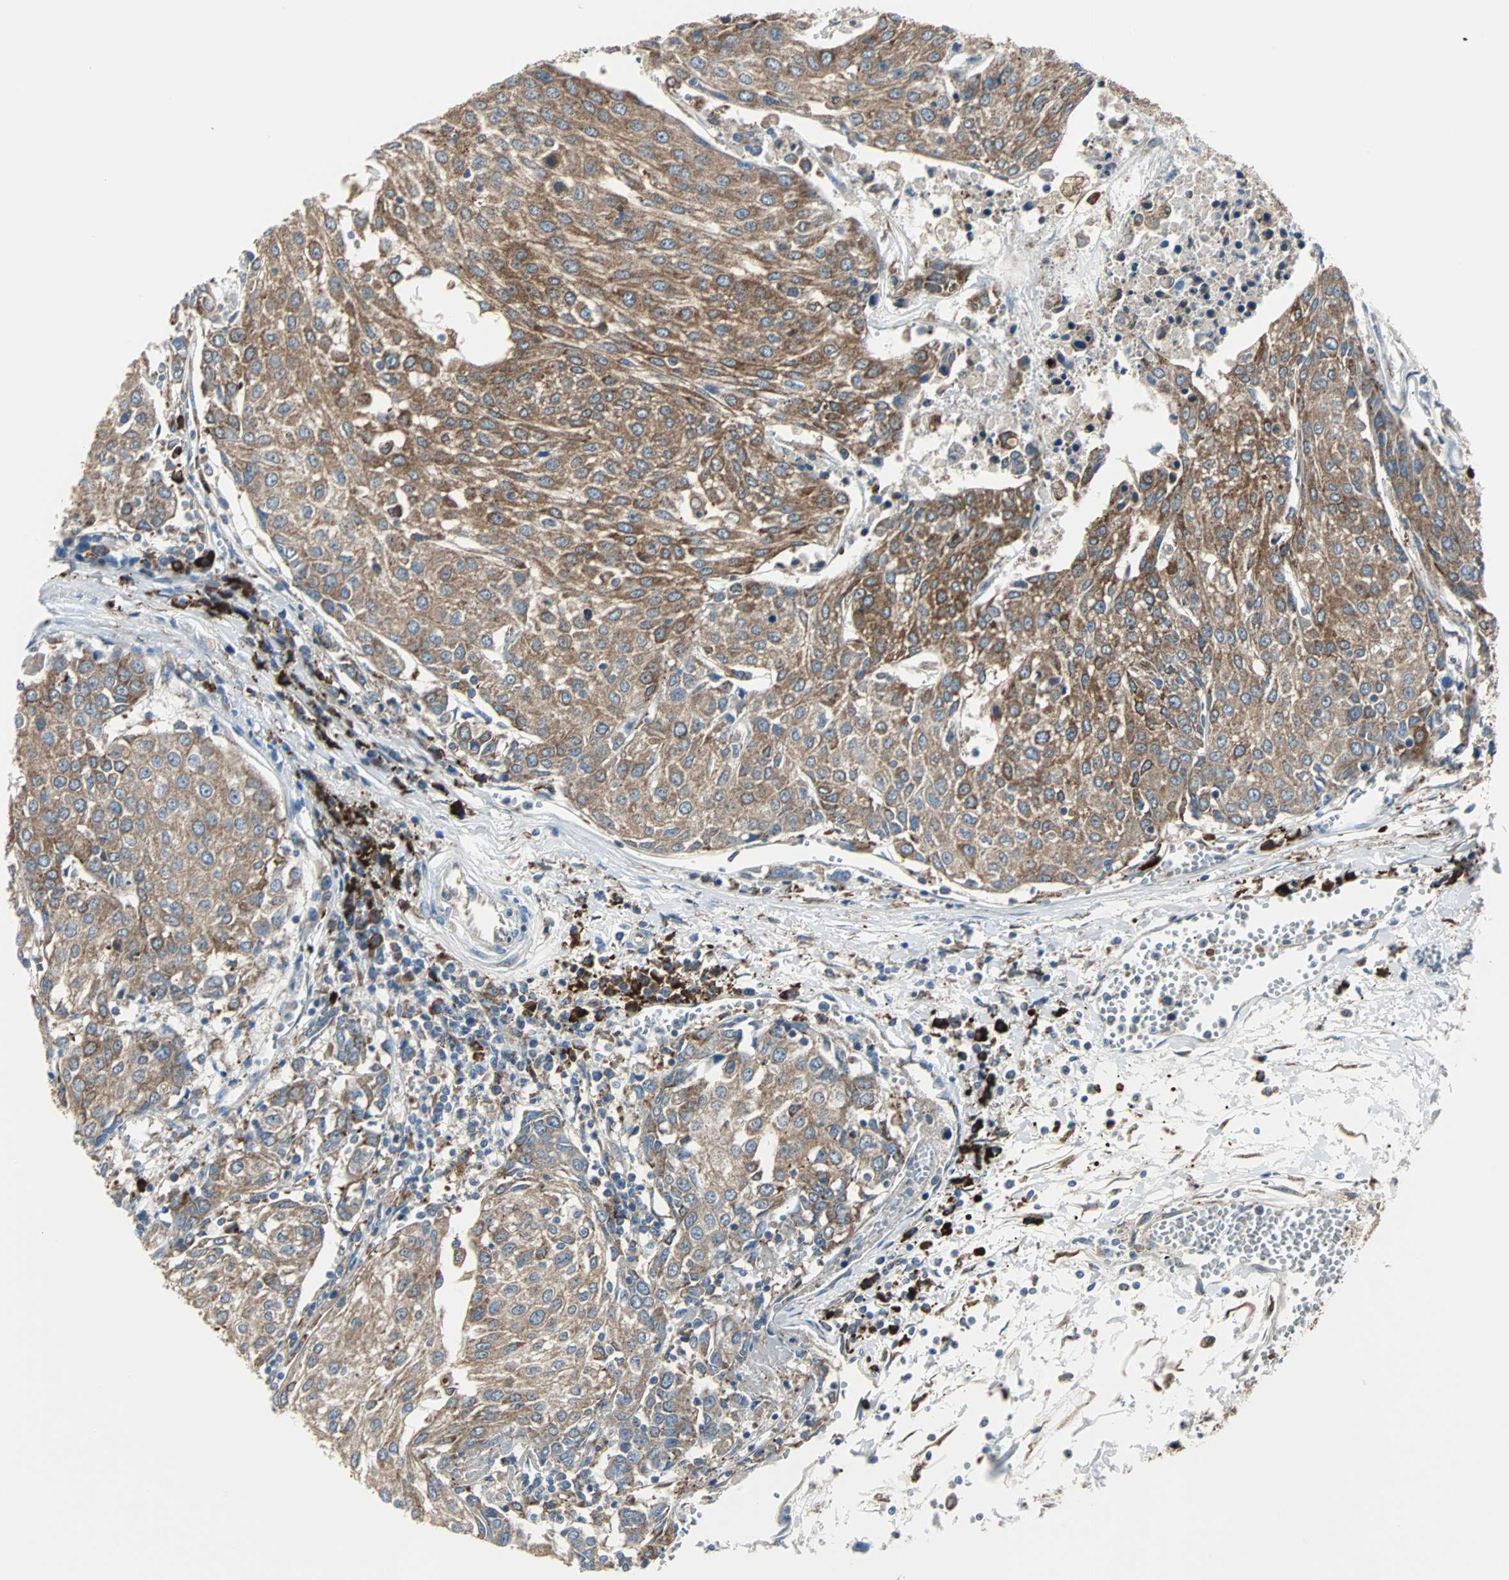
{"staining": {"intensity": "moderate", "quantity": ">75%", "location": "cytoplasmic/membranous"}, "tissue": "urothelial cancer", "cell_type": "Tumor cells", "image_type": "cancer", "snomed": [{"axis": "morphology", "description": "Urothelial carcinoma, High grade"}, {"axis": "topography", "description": "Urinary bladder"}], "caption": "This is a histology image of IHC staining of urothelial cancer, which shows moderate expression in the cytoplasmic/membranous of tumor cells.", "gene": "PDIA4", "patient": {"sex": "female", "age": 85}}